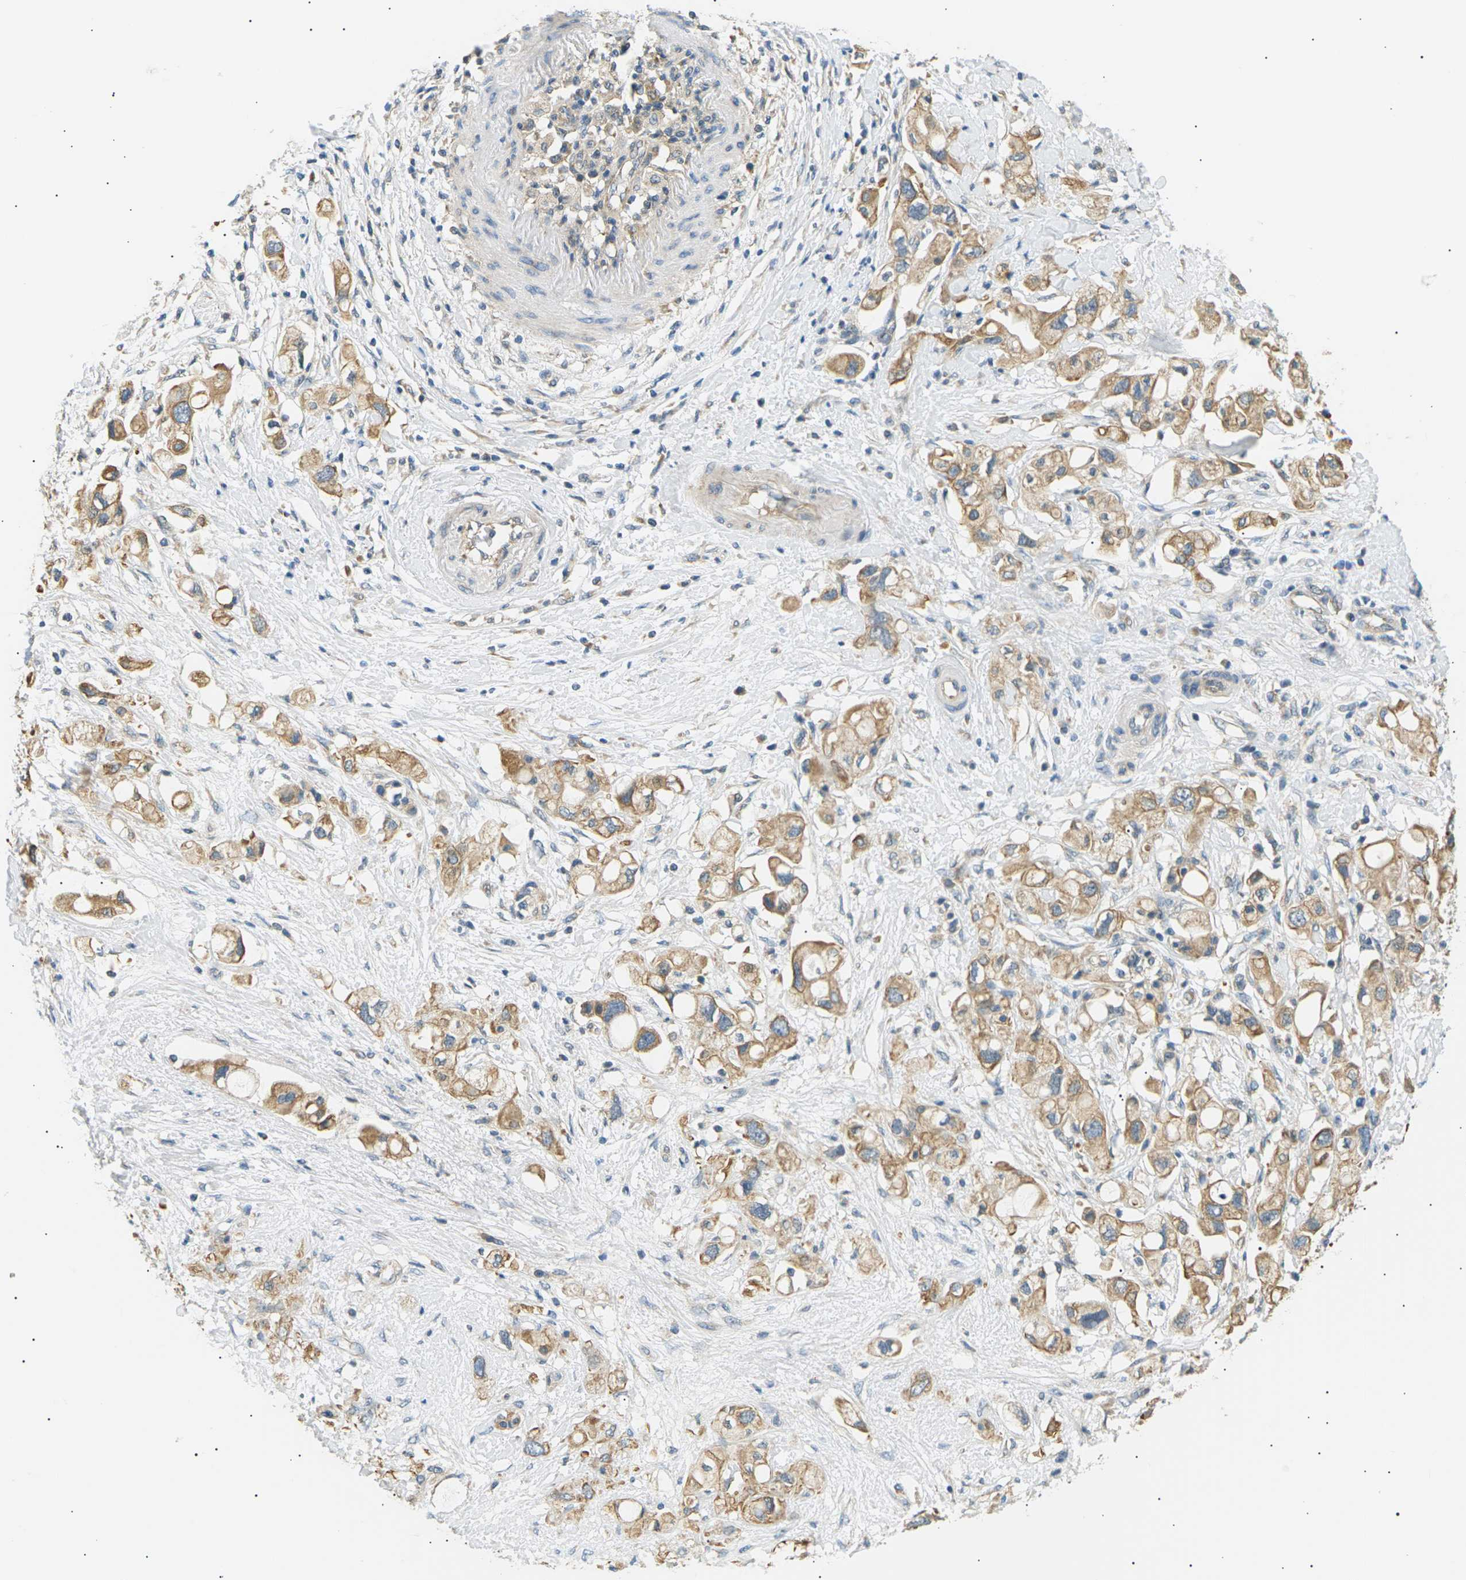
{"staining": {"intensity": "weak", "quantity": ">75%", "location": "cytoplasmic/membranous"}, "tissue": "pancreatic cancer", "cell_type": "Tumor cells", "image_type": "cancer", "snomed": [{"axis": "morphology", "description": "Adenocarcinoma, NOS"}, {"axis": "topography", "description": "Pancreas"}], "caption": "The micrograph demonstrates staining of pancreatic cancer, revealing weak cytoplasmic/membranous protein positivity (brown color) within tumor cells.", "gene": "TBC1D8", "patient": {"sex": "female", "age": 56}}